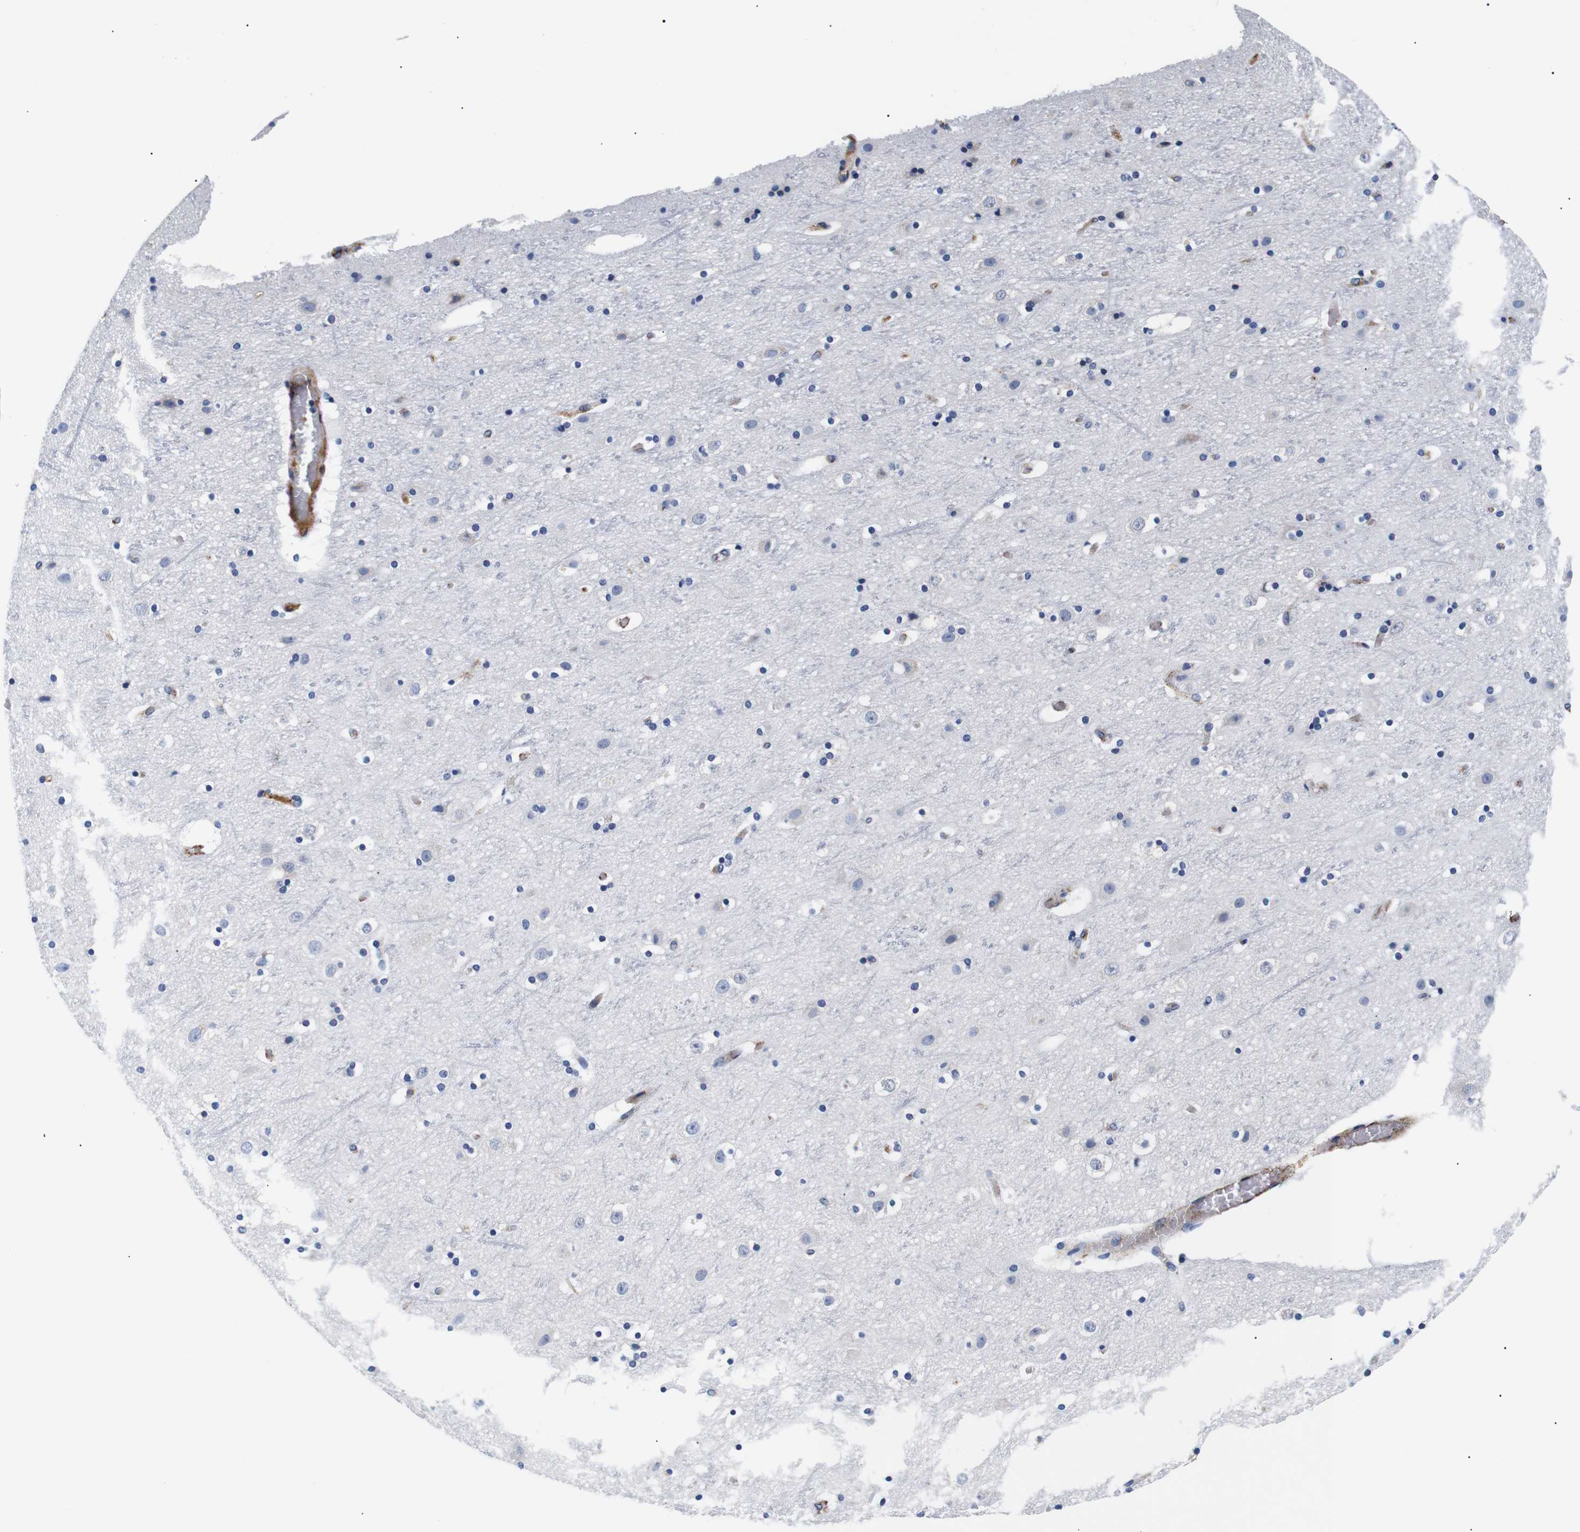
{"staining": {"intensity": "moderate", "quantity": ">75%", "location": "cytoplasmic/membranous"}, "tissue": "cerebral cortex", "cell_type": "Endothelial cells", "image_type": "normal", "snomed": [{"axis": "morphology", "description": "Normal tissue, NOS"}, {"axis": "topography", "description": "Cerebral cortex"}], "caption": "Immunohistochemical staining of unremarkable human cerebral cortex reveals medium levels of moderate cytoplasmic/membranous positivity in approximately >75% of endothelial cells.", "gene": "MUC4", "patient": {"sex": "male", "age": 45}}